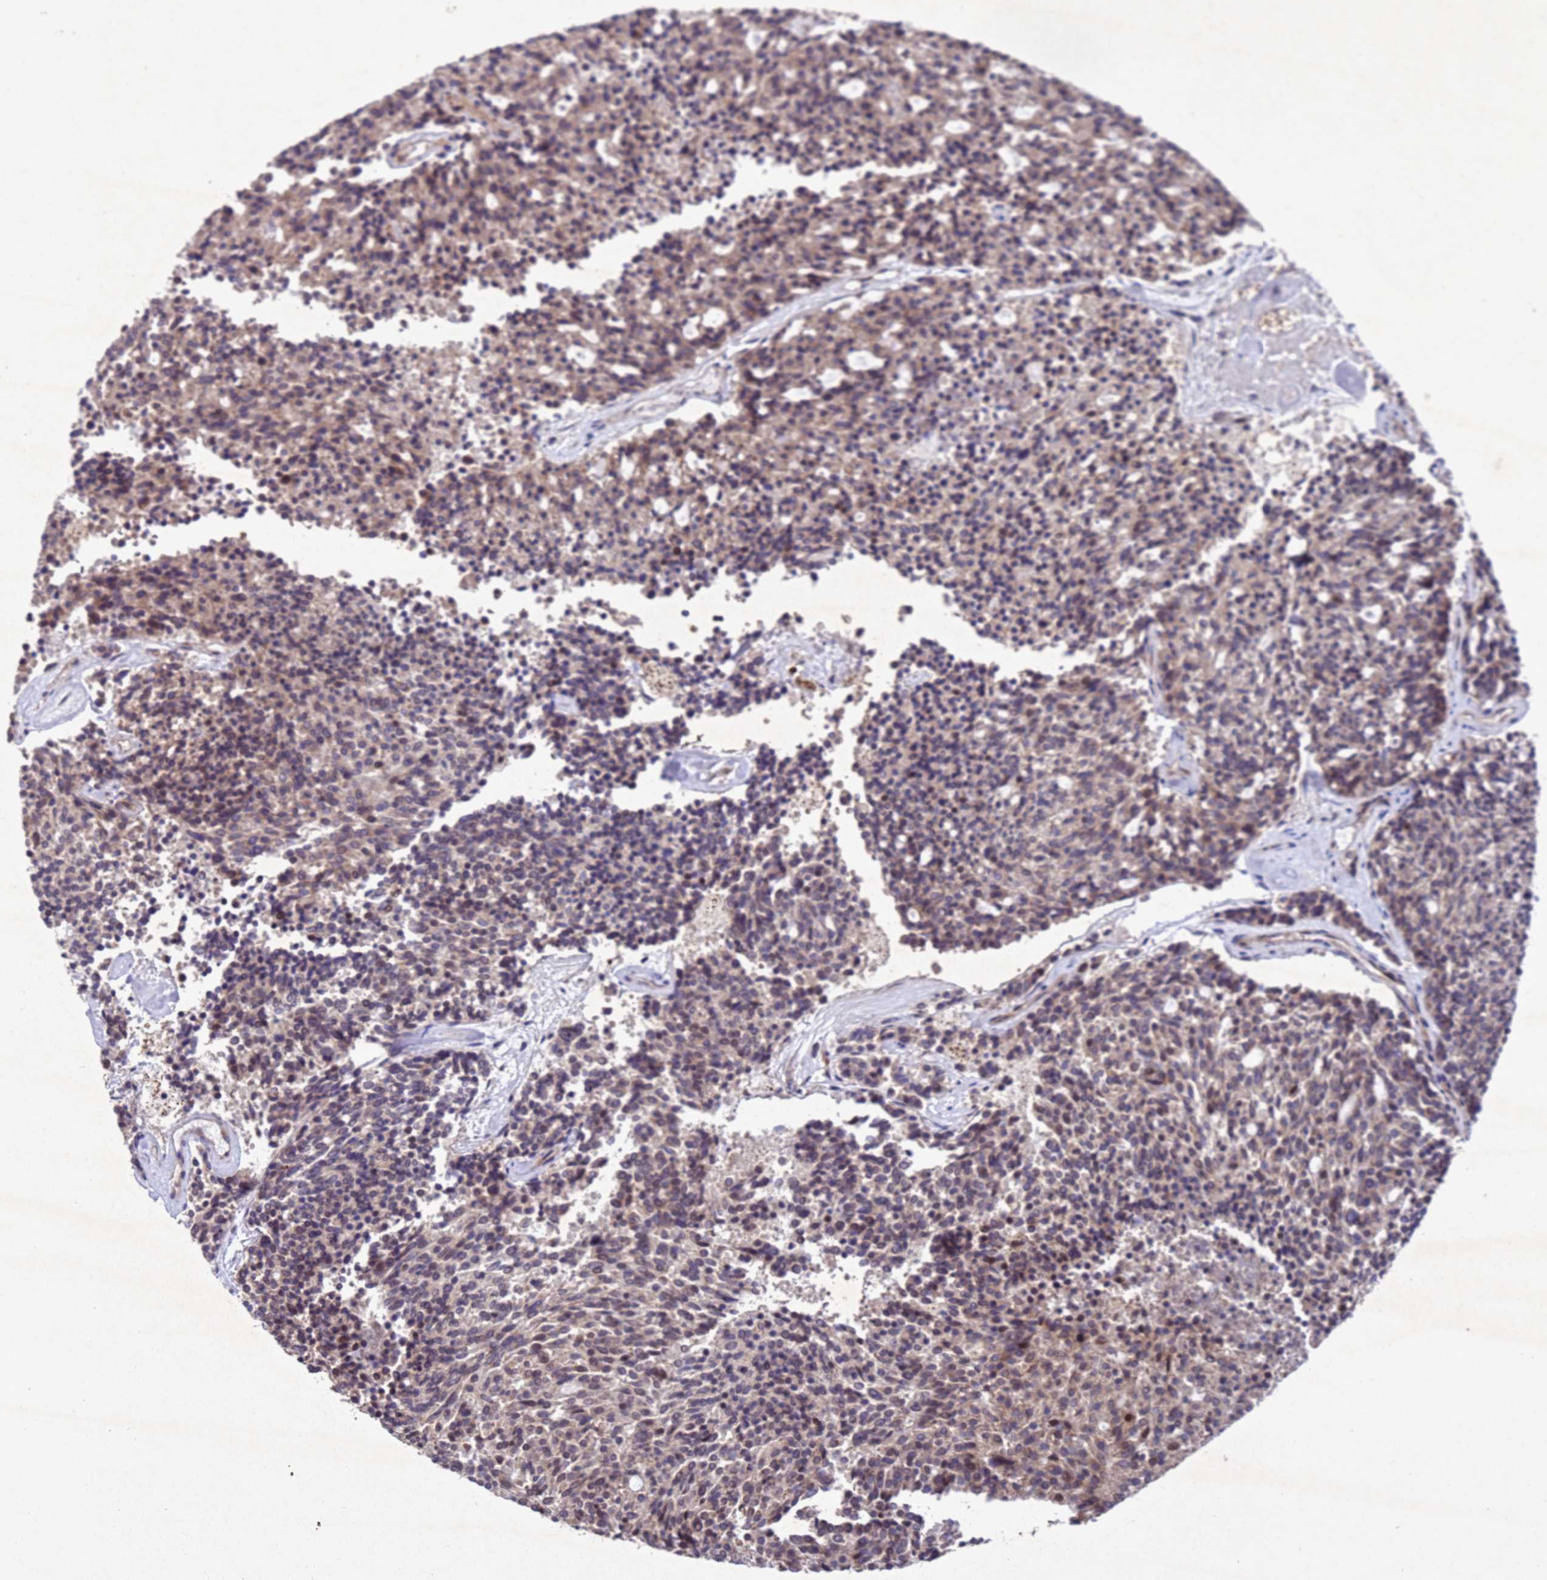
{"staining": {"intensity": "moderate", "quantity": "25%-75%", "location": "cytoplasmic/membranous,nuclear"}, "tissue": "carcinoid", "cell_type": "Tumor cells", "image_type": "cancer", "snomed": [{"axis": "morphology", "description": "Carcinoid, malignant, NOS"}, {"axis": "topography", "description": "Pancreas"}], "caption": "Carcinoid (malignant) stained for a protein shows moderate cytoplasmic/membranous and nuclear positivity in tumor cells. (DAB (3,3'-diaminobenzidine) = brown stain, brightfield microscopy at high magnification).", "gene": "TBK1", "patient": {"sex": "female", "age": 54}}